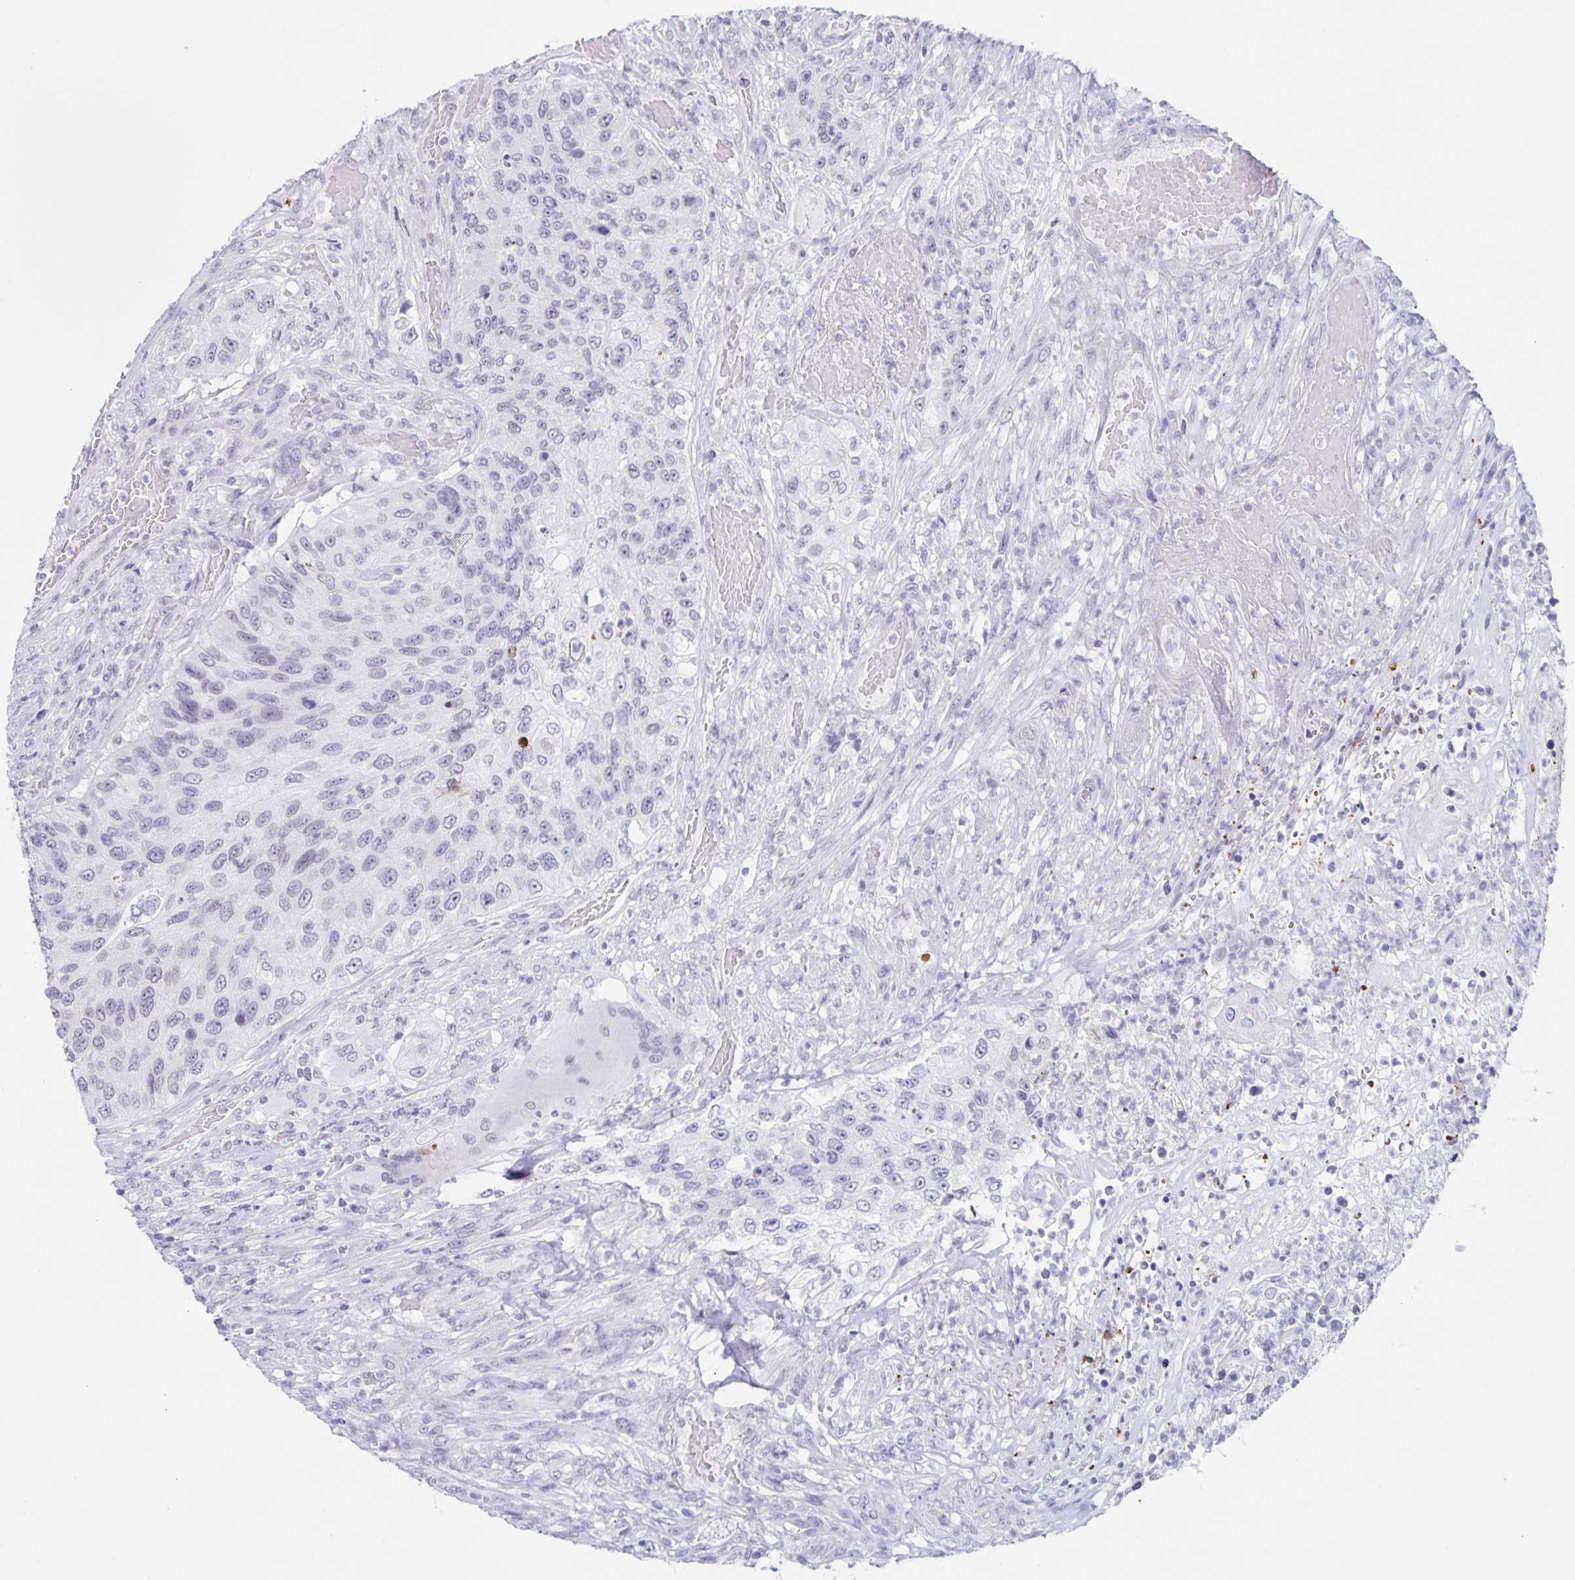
{"staining": {"intensity": "negative", "quantity": "none", "location": "none"}, "tissue": "urothelial cancer", "cell_type": "Tumor cells", "image_type": "cancer", "snomed": [{"axis": "morphology", "description": "Urothelial carcinoma, High grade"}, {"axis": "topography", "description": "Urinary bladder"}], "caption": "This is an immunohistochemistry (IHC) image of urothelial cancer. There is no staining in tumor cells.", "gene": "LCE6A", "patient": {"sex": "female", "age": 60}}